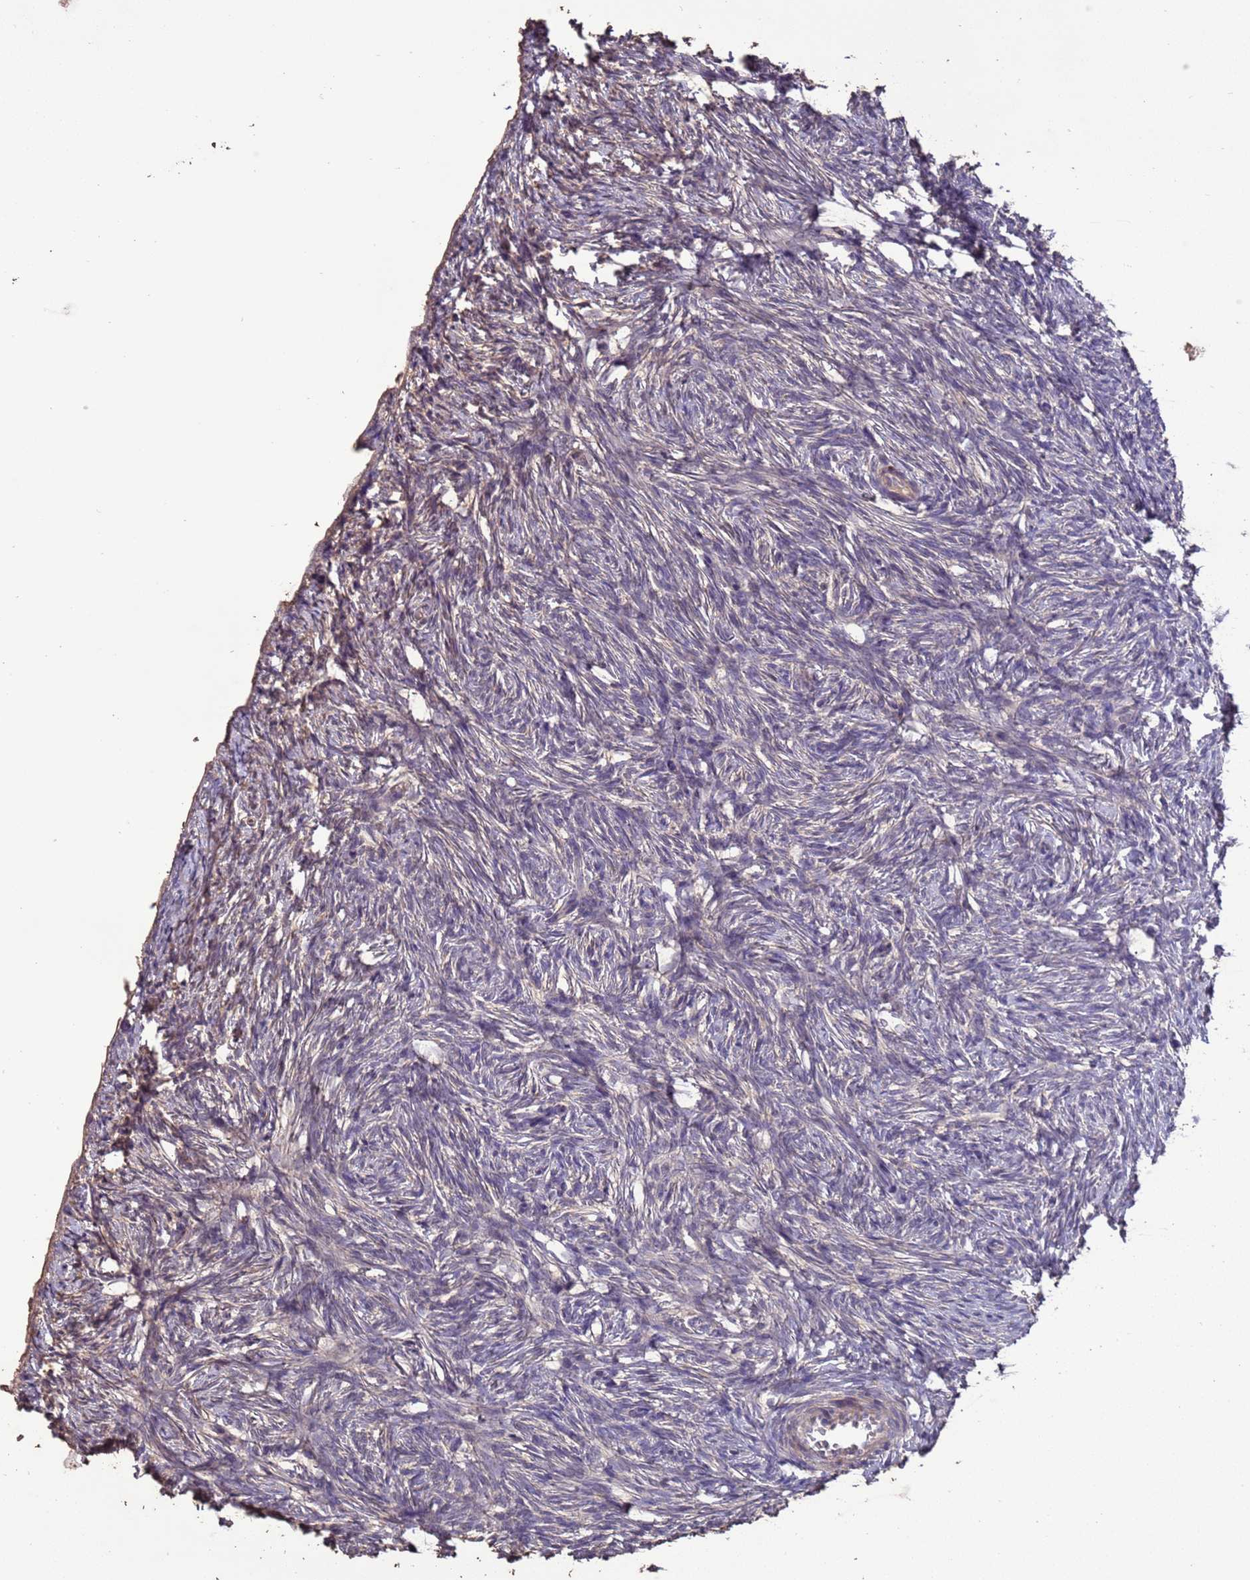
{"staining": {"intensity": "moderate", "quantity": "<25%", "location": "cytoplasmic/membranous,nuclear"}, "tissue": "ovary", "cell_type": "Ovarian stroma cells", "image_type": "normal", "snomed": [{"axis": "morphology", "description": "Normal tissue, NOS"}, {"axis": "topography", "description": "Ovary"}], "caption": "Protein staining exhibits moderate cytoplasmic/membranous,nuclear expression in about <25% of ovarian stroma cells in benign ovary. (Brightfield microscopy of DAB IHC at high magnification).", "gene": "SLC9B2", "patient": {"sex": "female", "age": 51}}